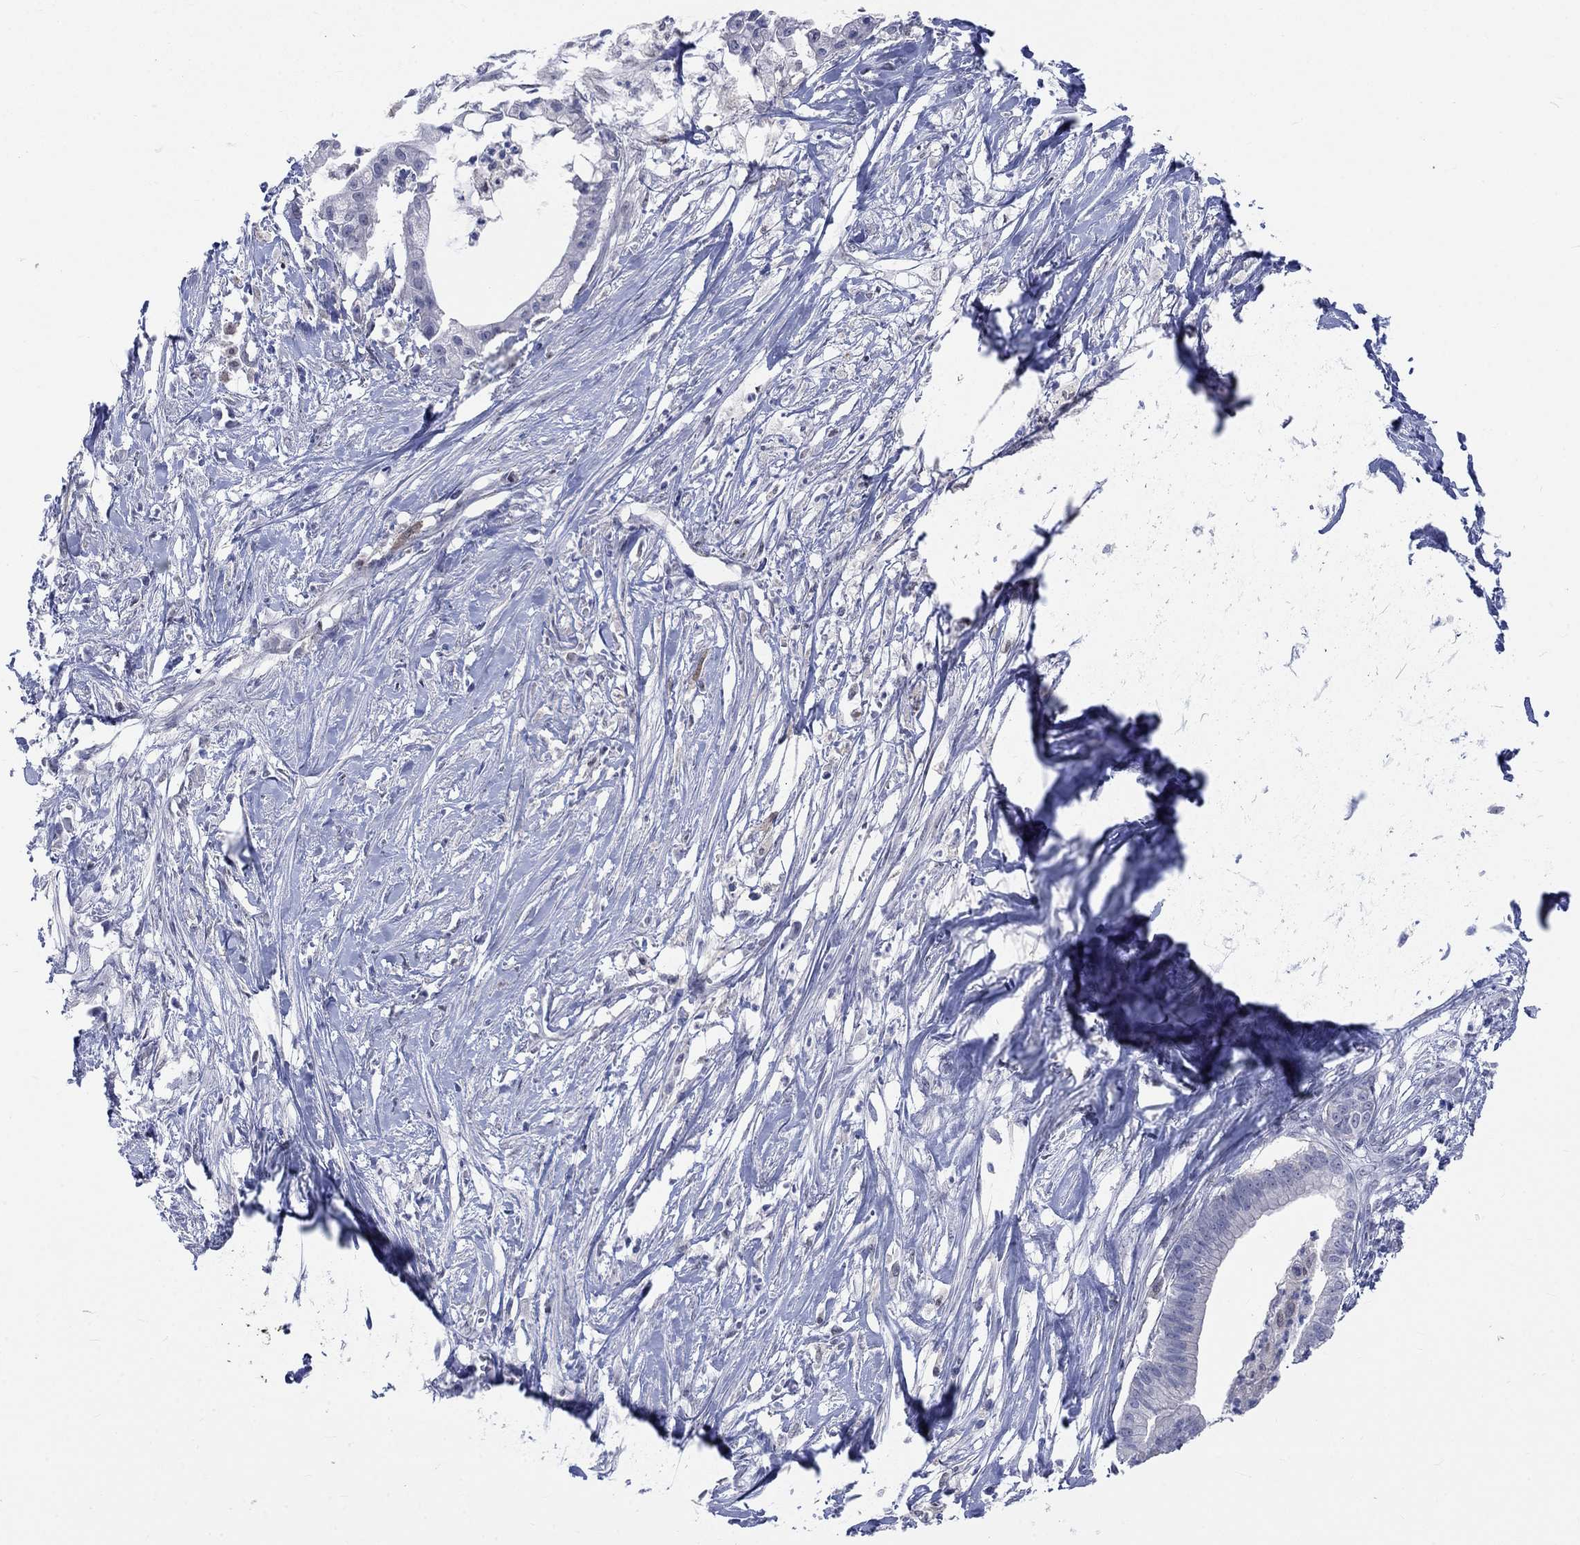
{"staining": {"intensity": "negative", "quantity": "none", "location": "none"}, "tissue": "pancreatic cancer", "cell_type": "Tumor cells", "image_type": "cancer", "snomed": [{"axis": "morphology", "description": "Normal tissue, NOS"}, {"axis": "morphology", "description": "Adenocarcinoma, NOS"}, {"axis": "topography", "description": "Pancreas"}], "caption": "IHC micrograph of neoplastic tissue: pancreatic adenocarcinoma stained with DAB shows no significant protein expression in tumor cells. Brightfield microscopy of immunohistochemistry stained with DAB (3,3'-diaminobenzidine) (brown) and hematoxylin (blue), captured at high magnification.", "gene": "EGFLAM", "patient": {"sex": "female", "age": 58}}